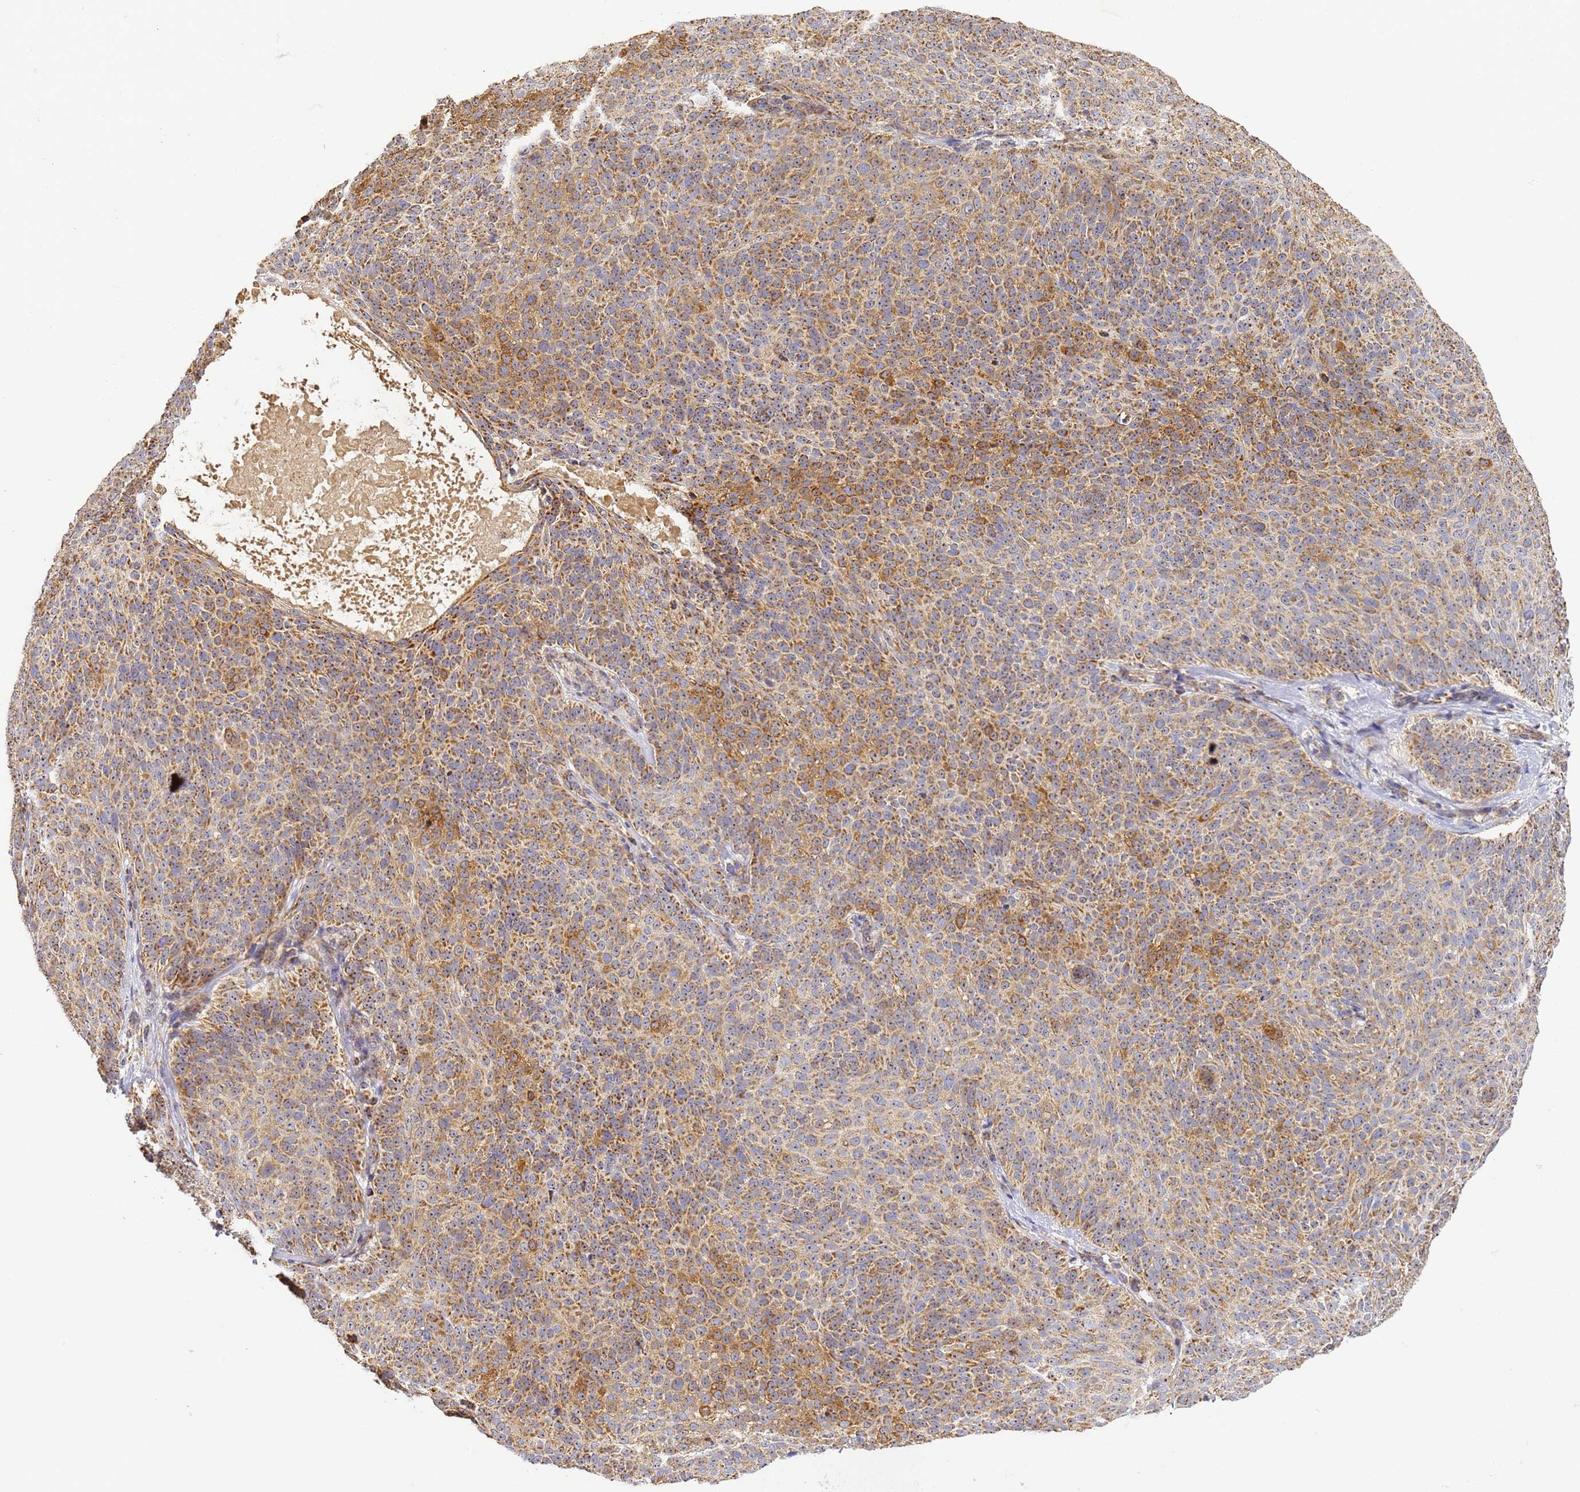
{"staining": {"intensity": "moderate", "quantity": ">75%", "location": "cytoplasmic/membranous"}, "tissue": "skin cancer", "cell_type": "Tumor cells", "image_type": "cancer", "snomed": [{"axis": "morphology", "description": "Basal cell carcinoma"}, {"axis": "topography", "description": "Skin"}], "caption": "Protein expression analysis of human skin basal cell carcinoma reveals moderate cytoplasmic/membranous staining in about >75% of tumor cells.", "gene": "FRG2C", "patient": {"sex": "male", "age": 85}}